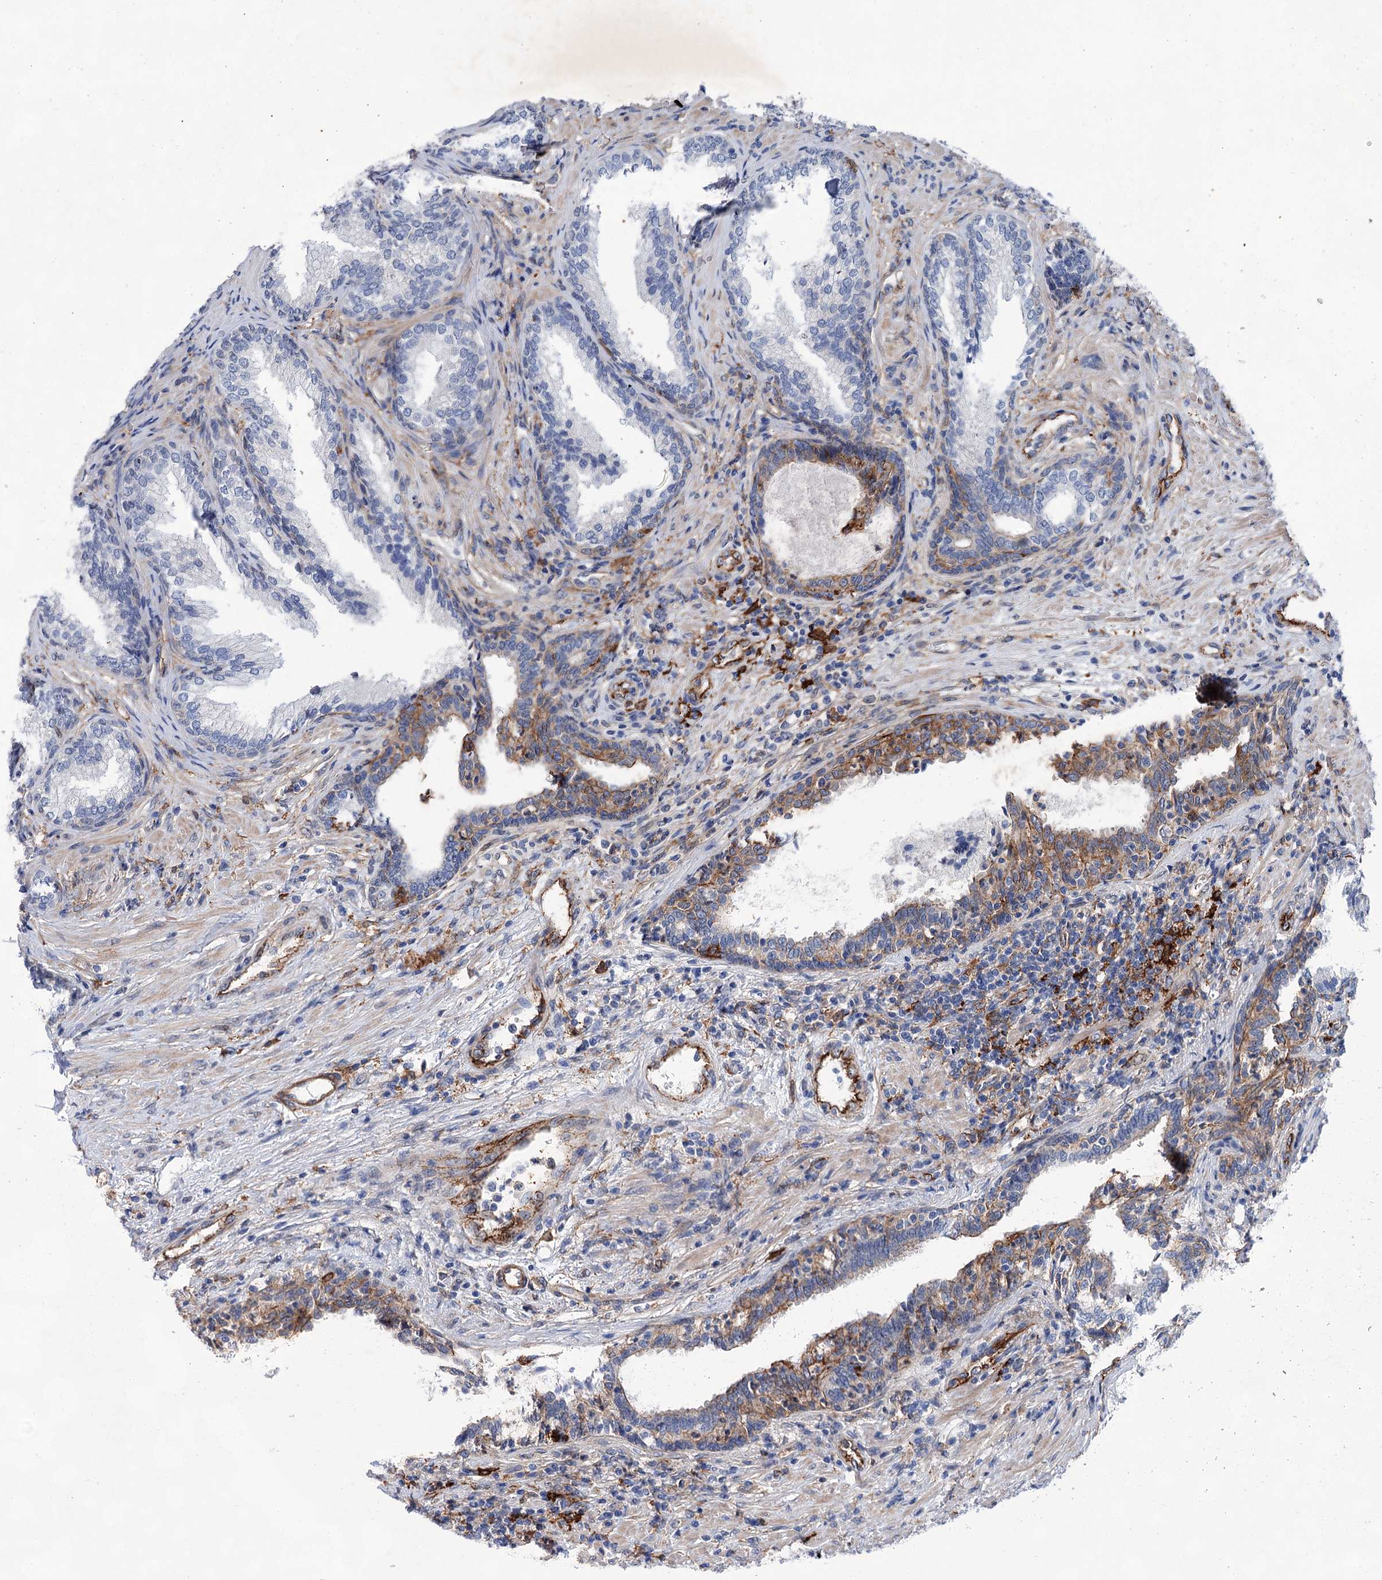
{"staining": {"intensity": "moderate", "quantity": "25%-75%", "location": "cytoplasmic/membranous"}, "tissue": "prostate", "cell_type": "Glandular cells", "image_type": "normal", "snomed": [{"axis": "morphology", "description": "Normal tissue, NOS"}, {"axis": "topography", "description": "Prostate"}], "caption": "Benign prostate was stained to show a protein in brown. There is medium levels of moderate cytoplasmic/membranous positivity in about 25%-75% of glandular cells.", "gene": "TMTC3", "patient": {"sex": "male", "age": 76}}